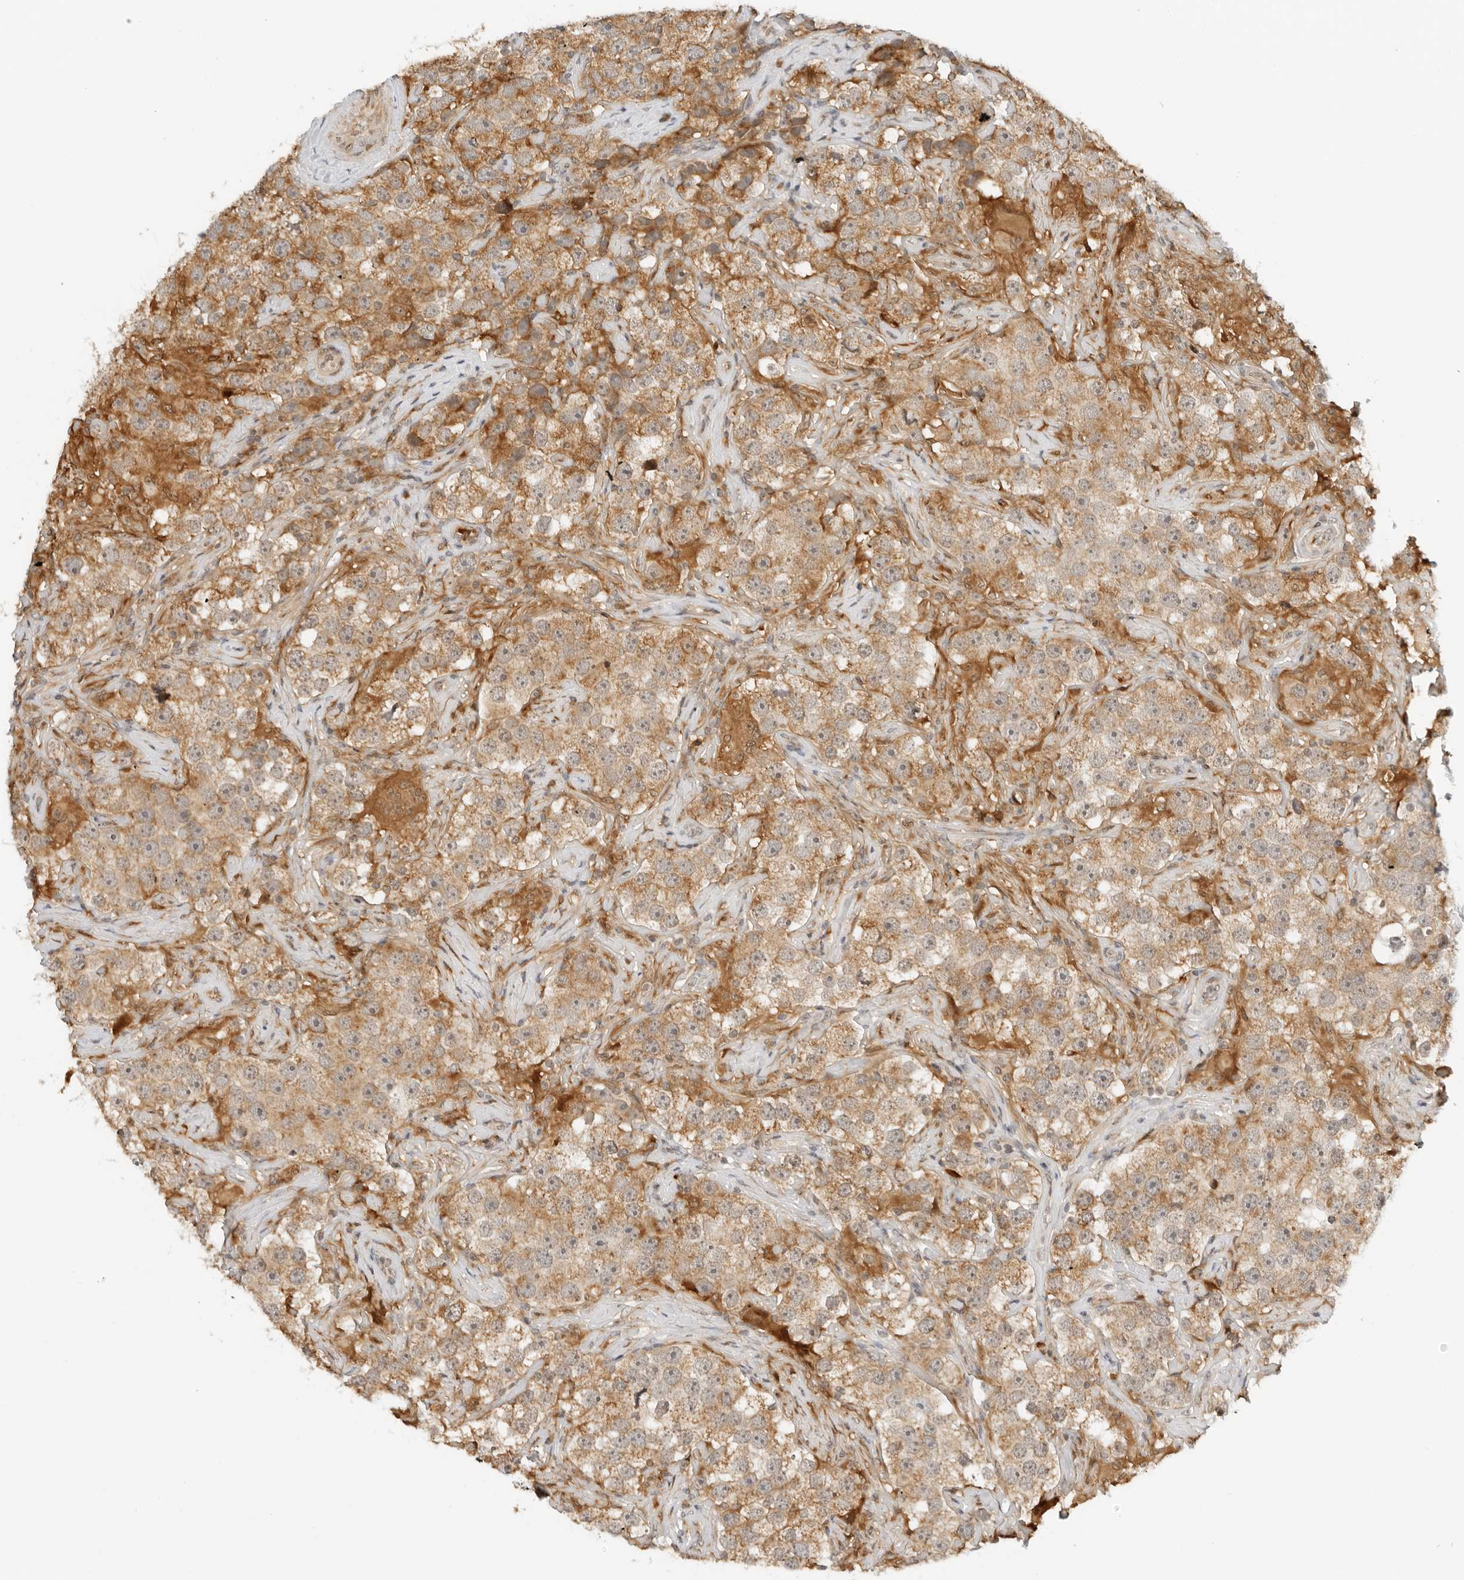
{"staining": {"intensity": "moderate", "quantity": ">75%", "location": "cytoplasmic/membranous"}, "tissue": "testis cancer", "cell_type": "Tumor cells", "image_type": "cancer", "snomed": [{"axis": "morphology", "description": "Seminoma, NOS"}, {"axis": "topography", "description": "Testis"}], "caption": "DAB immunohistochemical staining of testis cancer (seminoma) displays moderate cytoplasmic/membranous protein staining in approximately >75% of tumor cells.", "gene": "RC3H1", "patient": {"sex": "male", "age": 49}}